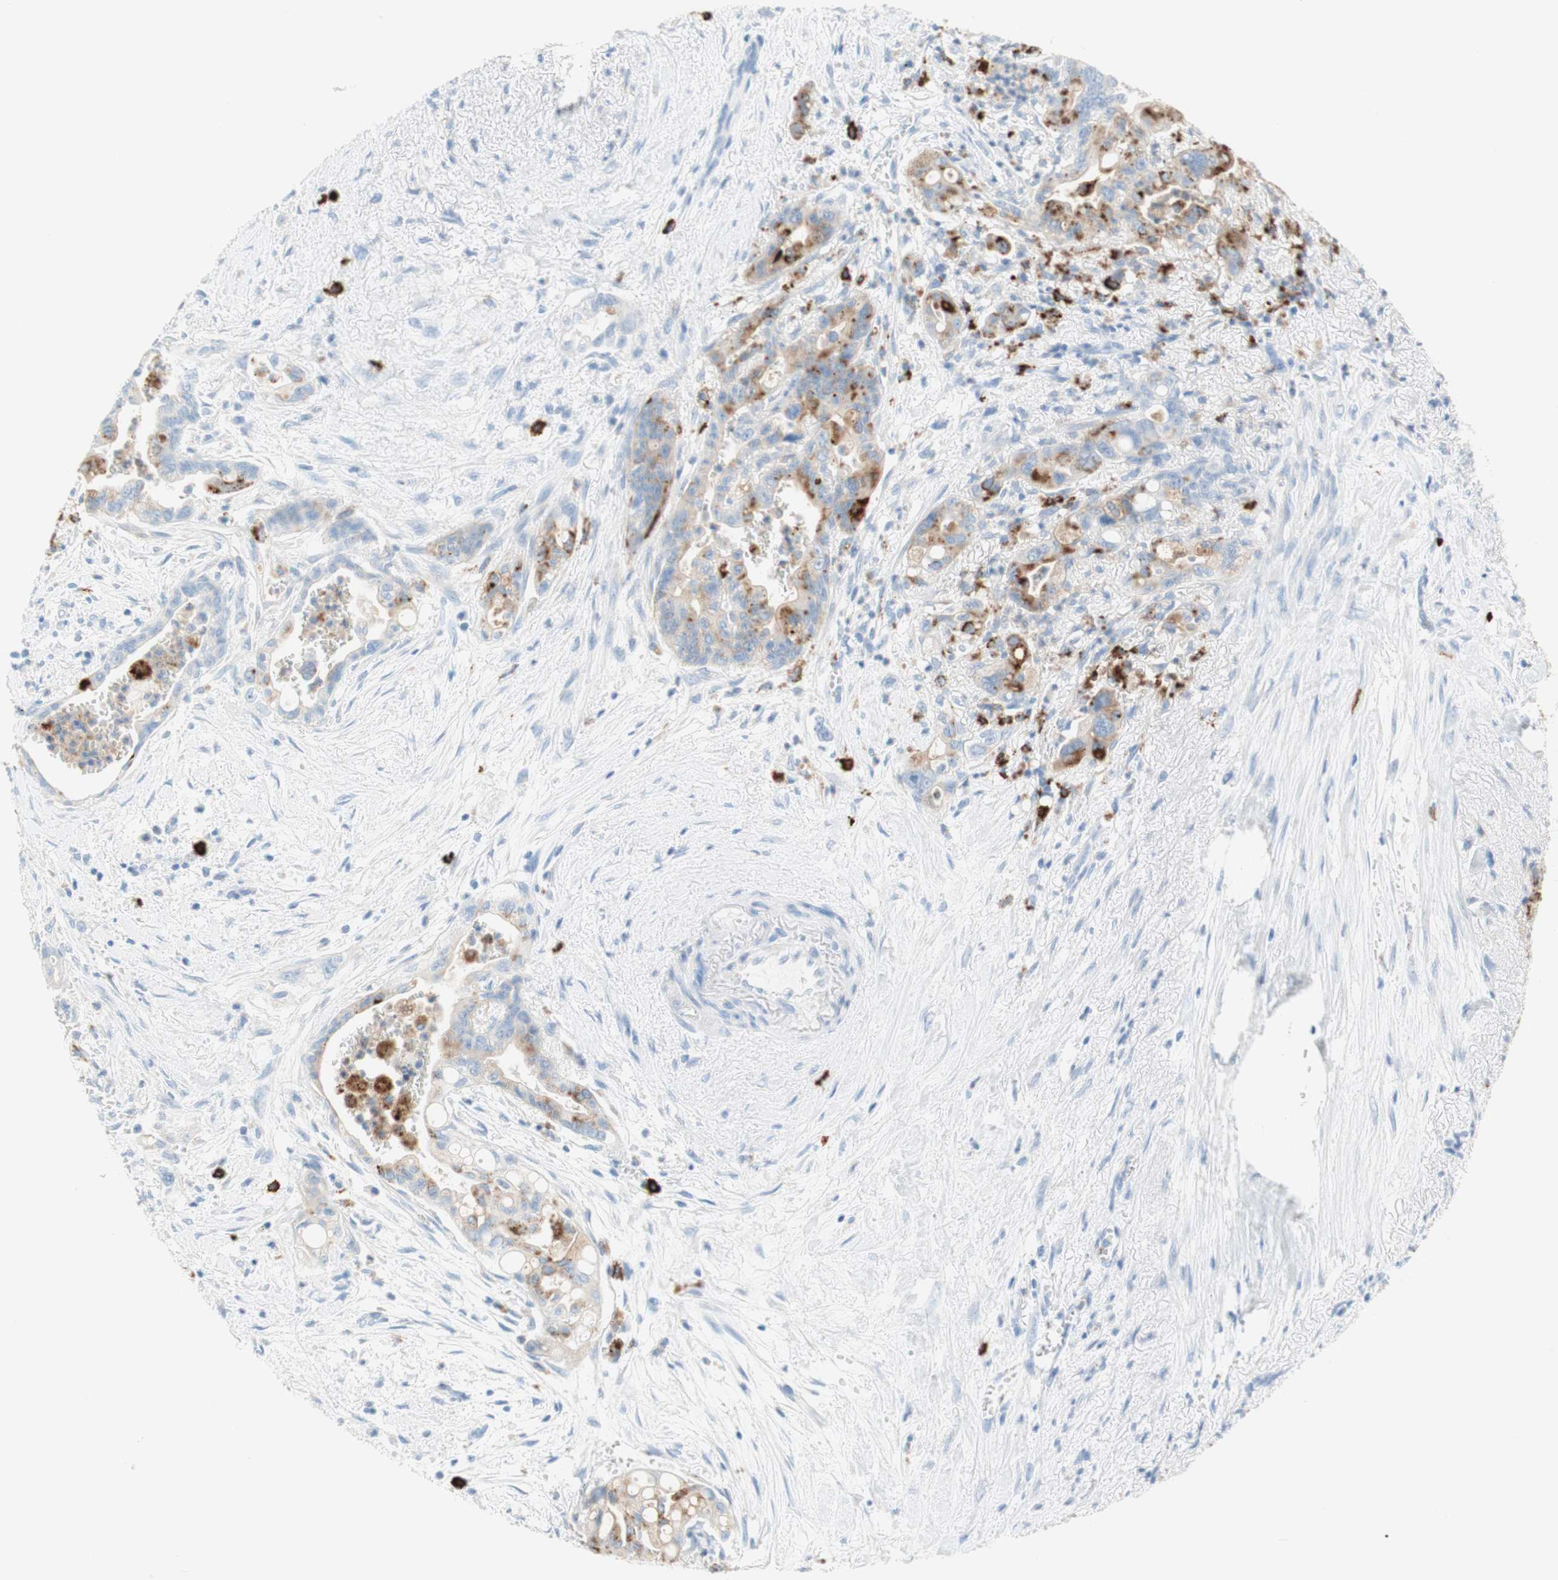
{"staining": {"intensity": "weak", "quantity": "25%-75%", "location": "cytoplasmic/membranous"}, "tissue": "pancreatic cancer", "cell_type": "Tumor cells", "image_type": "cancer", "snomed": [{"axis": "morphology", "description": "Adenocarcinoma, NOS"}, {"axis": "topography", "description": "Pancreas"}], "caption": "Protein staining demonstrates weak cytoplasmic/membranous staining in approximately 25%-75% of tumor cells in pancreatic cancer (adenocarcinoma).", "gene": "CEACAM1", "patient": {"sex": "male", "age": 70}}